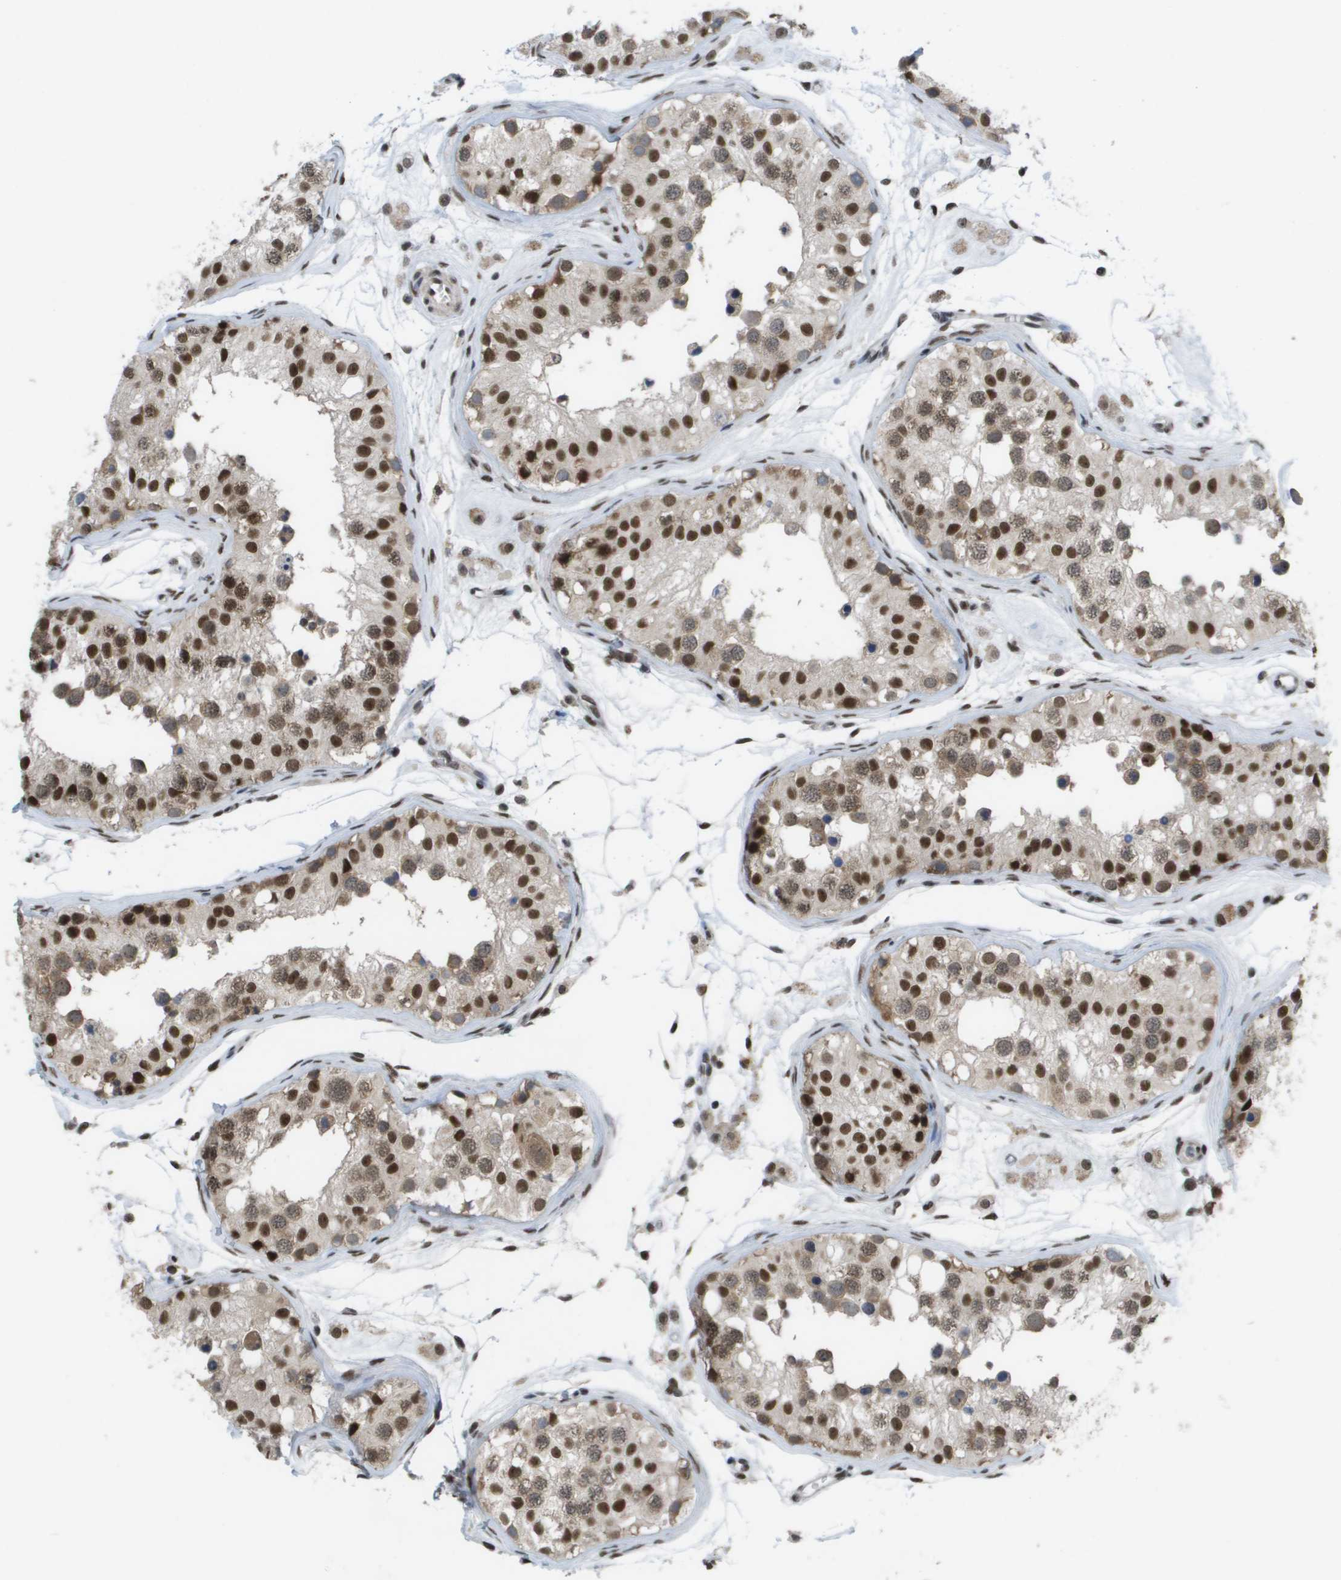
{"staining": {"intensity": "strong", "quantity": ">75%", "location": "cytoplasmic/membranous,nuclear"}, "tissue": "testis", "cell_type": "Cells in seminiferous ducts", "image_type": "normal", "snomed": [{"axis": "morphology", "description": "Normal tissue, NOS"}, {"axis": "morphology", "description": "Adenocarcinoma, metastatic, NOS"}, {"axis": "topography", "description": "Testis"}], "caption": "High-power microscopy captured an IHC micrograph of unremarkable testis, revealing strong cytoplasmic/membranous,nuclear expression in approximately >75% of cells in seminiferous ducts.", "gene": "CDT1", "patient": {"sex": "male", "age": 26}}